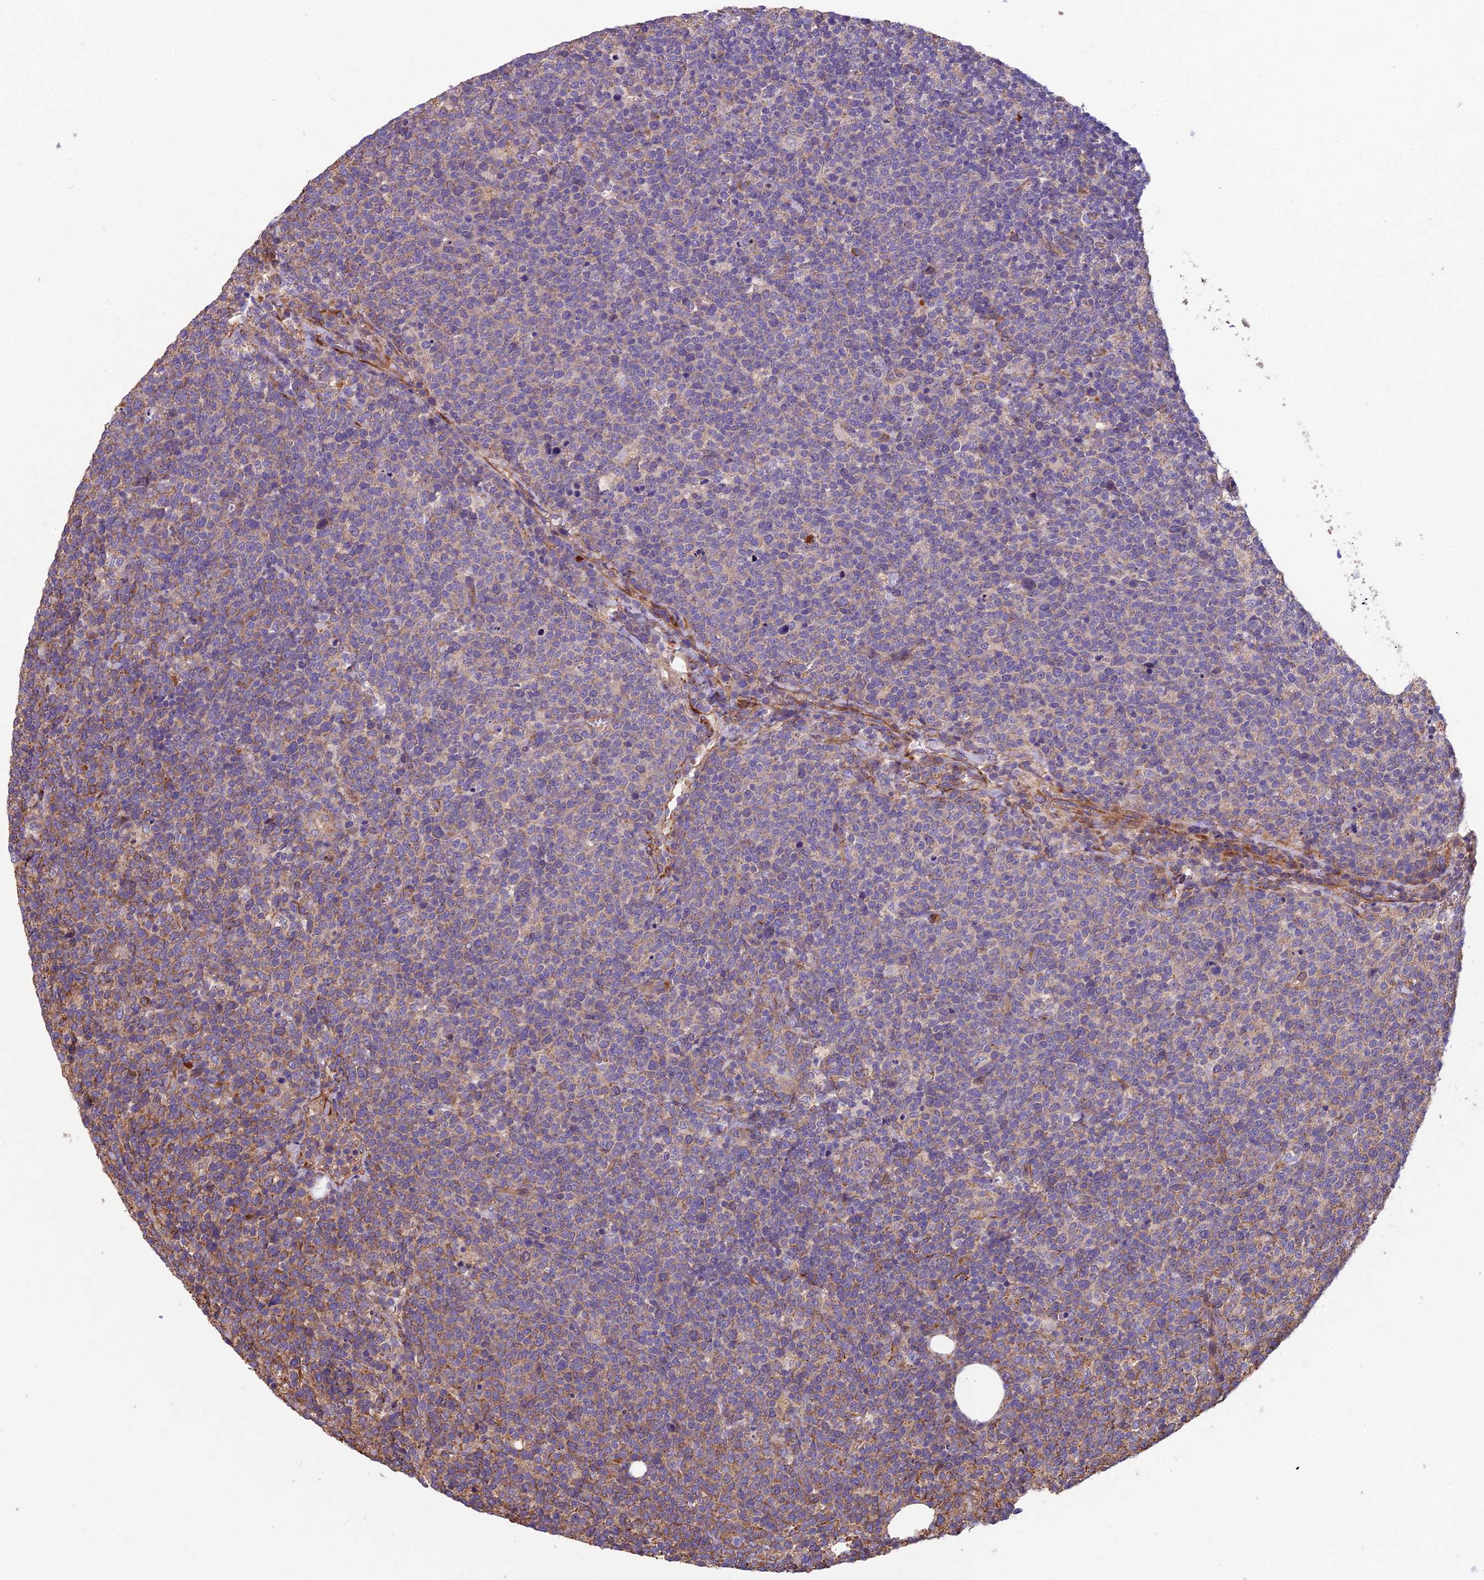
{"staining": {"intensity": "weak", "quantity": "25%-75%", "location": "cytoplasmic/membranous"}, "tissue": "lymphoma", "cell_type": "Tumor cells", "image_type": "cancer", "snomed": [{"axis": "morphology", "description": "Malignant lymphoma, non-Hodgkin's type, High grade"}, {"axis": "topography", "description": "Lymph node"}], "caption": "DAB immunohistochemical staining of human high-grade malignant lymphoma, non-Hodgkin's type displays weak cytoplasmic/membranous protein staining in about 25%-75% of tumor cells.", "gene": "SPDL1", "patient": {"sex": "male", "age": 61}}